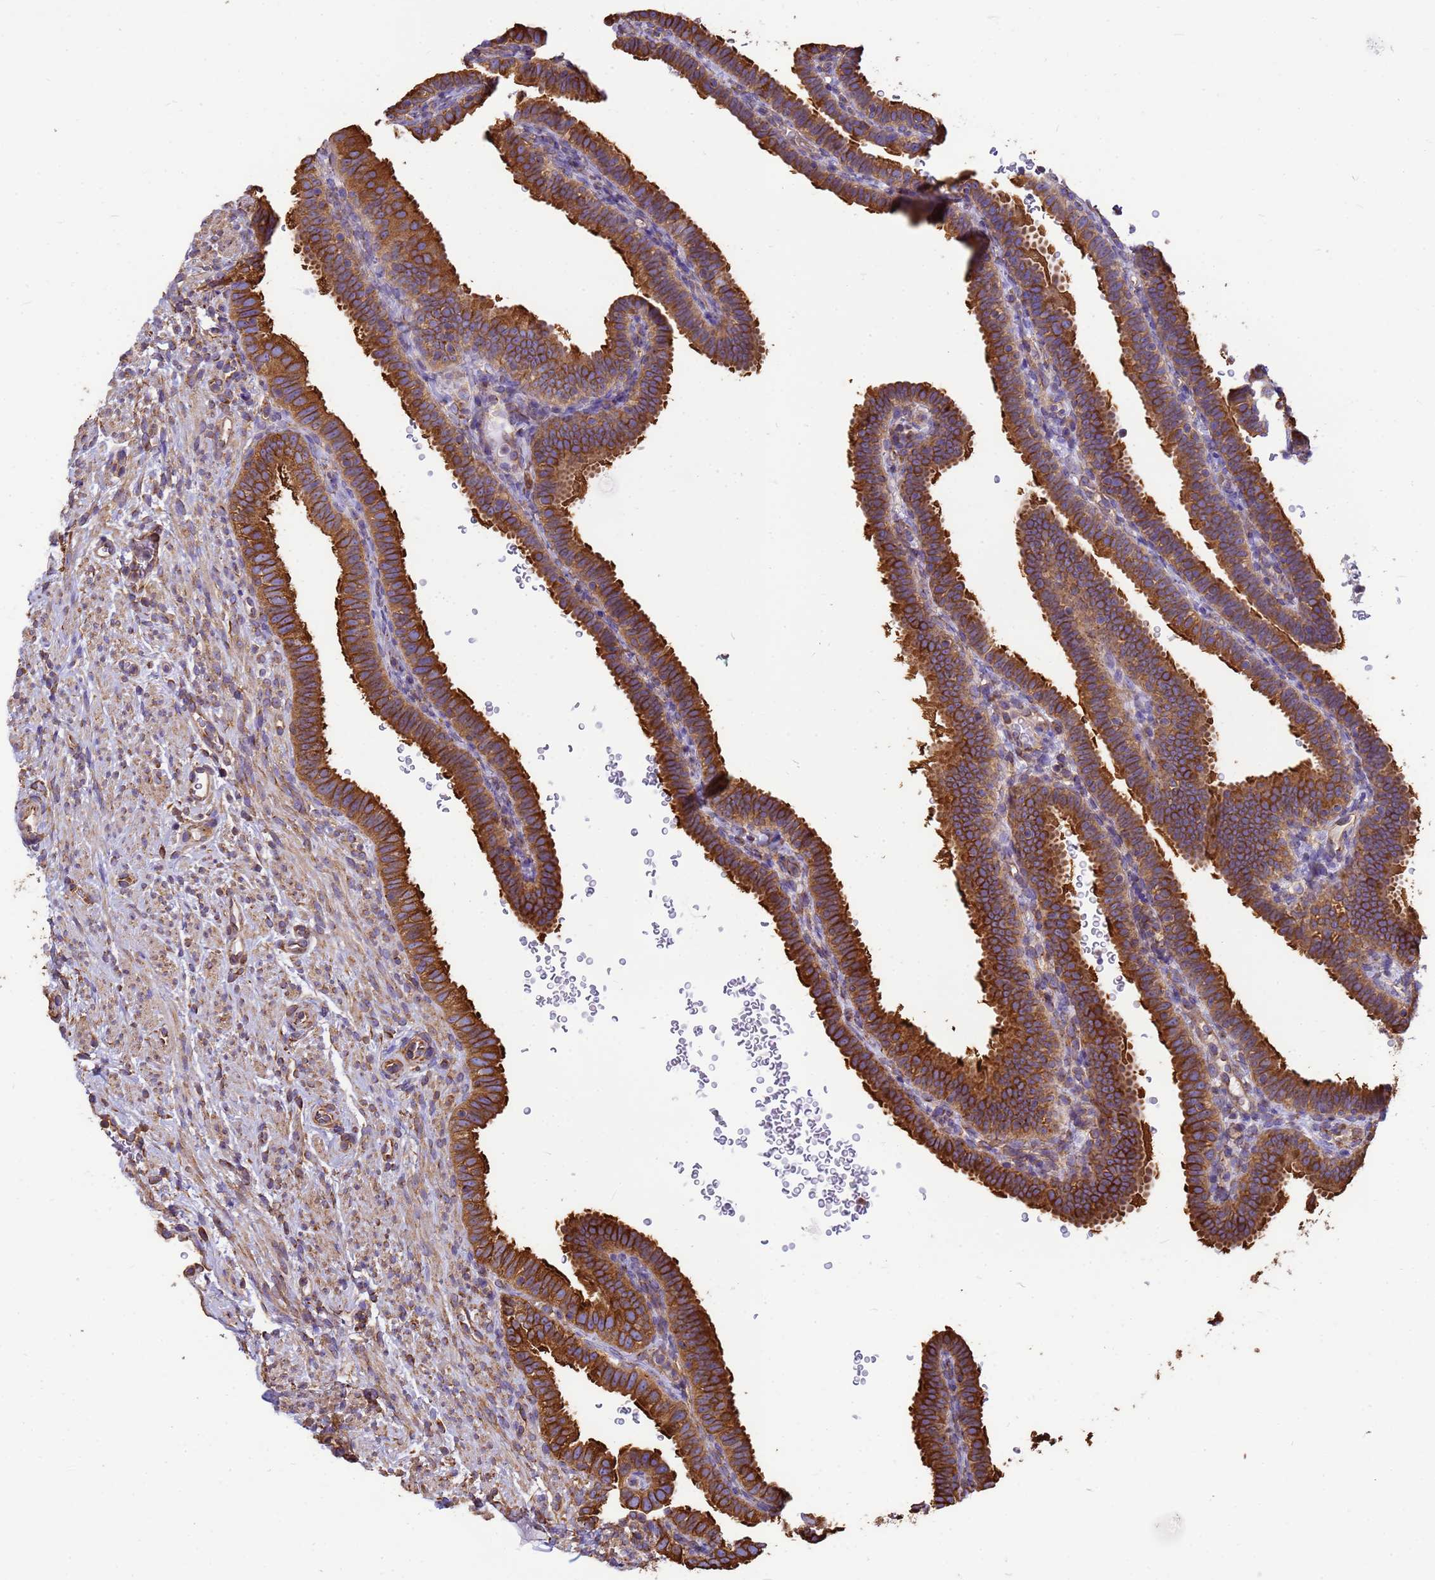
{"staining": {"intensity": "strong", "quantity": ">75%", "location": "cytoplasmic/membranous"}, "tissue": "fallopian tube", "cell_type": "Glandular cells", "image_type": "normal", "snomed": [{"axis": "morphology", "description": "Normal tissue, NOS"}, {"axis": "topography", "description": "Fallopian tube"}], "caption": "Fallopian tube stained for a protein (brown) reveals strong cytoplasmic/membranous positive positivity in approximately >75% of glandular cells.", "gene": "ENSG00000198211", "patient": {"sex": "female", "age": 41}}